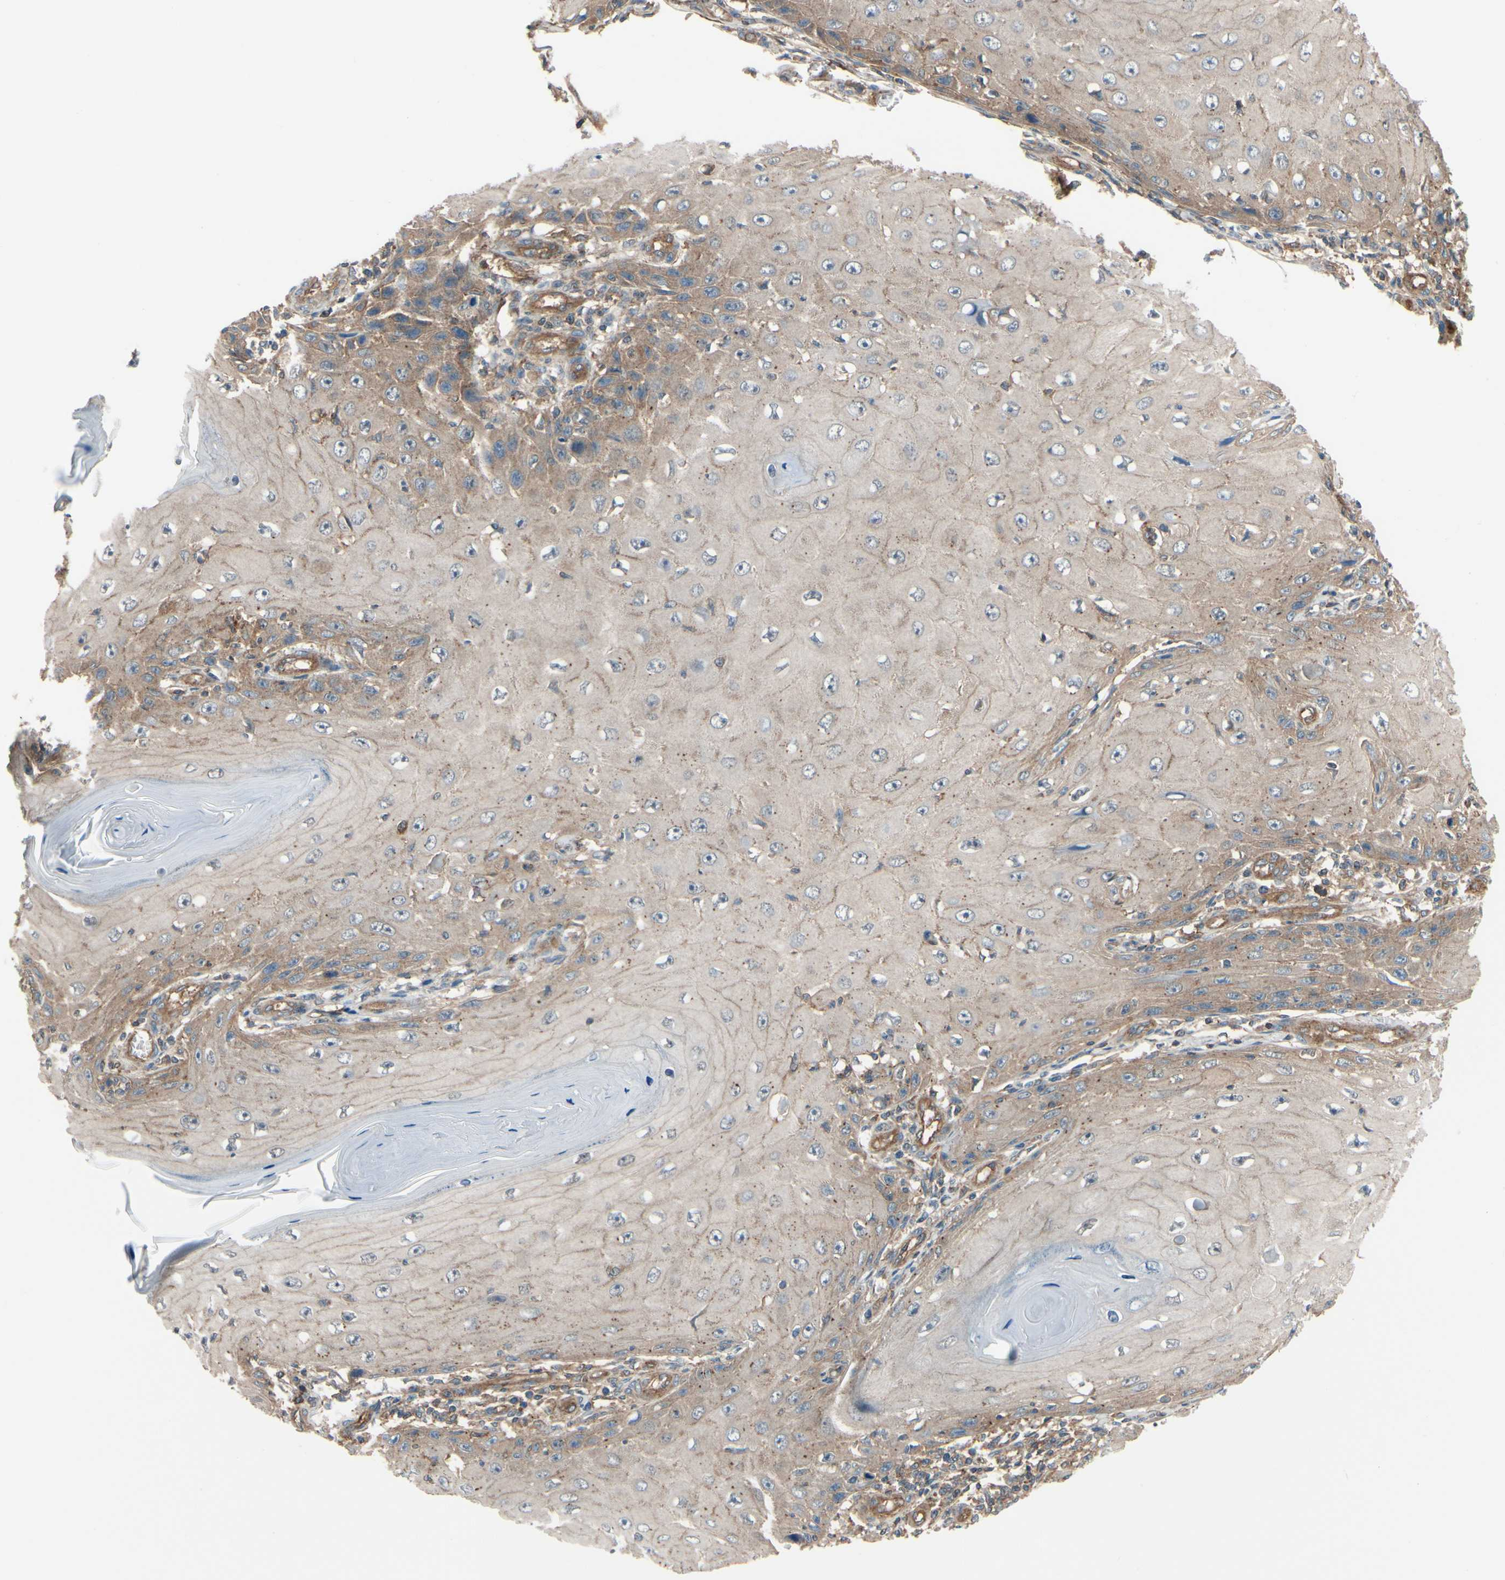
{"staining": {"intensity": "weak", "quantity": "25%-75%", "location": "none"}, "tissue": "skin cancer", "cell_type": "Tumor cells", "image_type": "cancer", "snomed": [{"axis": "morphology", "description": "Squamous cell carcinoma, NOS"}, {"axis": "topography", "description": "Skin"}], "caption": "Human skin squamous cell carcinoma stained with a brown dye reveals weak None positive positivity in approximately 25%-75% of tumor cells.", "gene": "EPS15", "patient": {"sex": "female", "age": 73}}